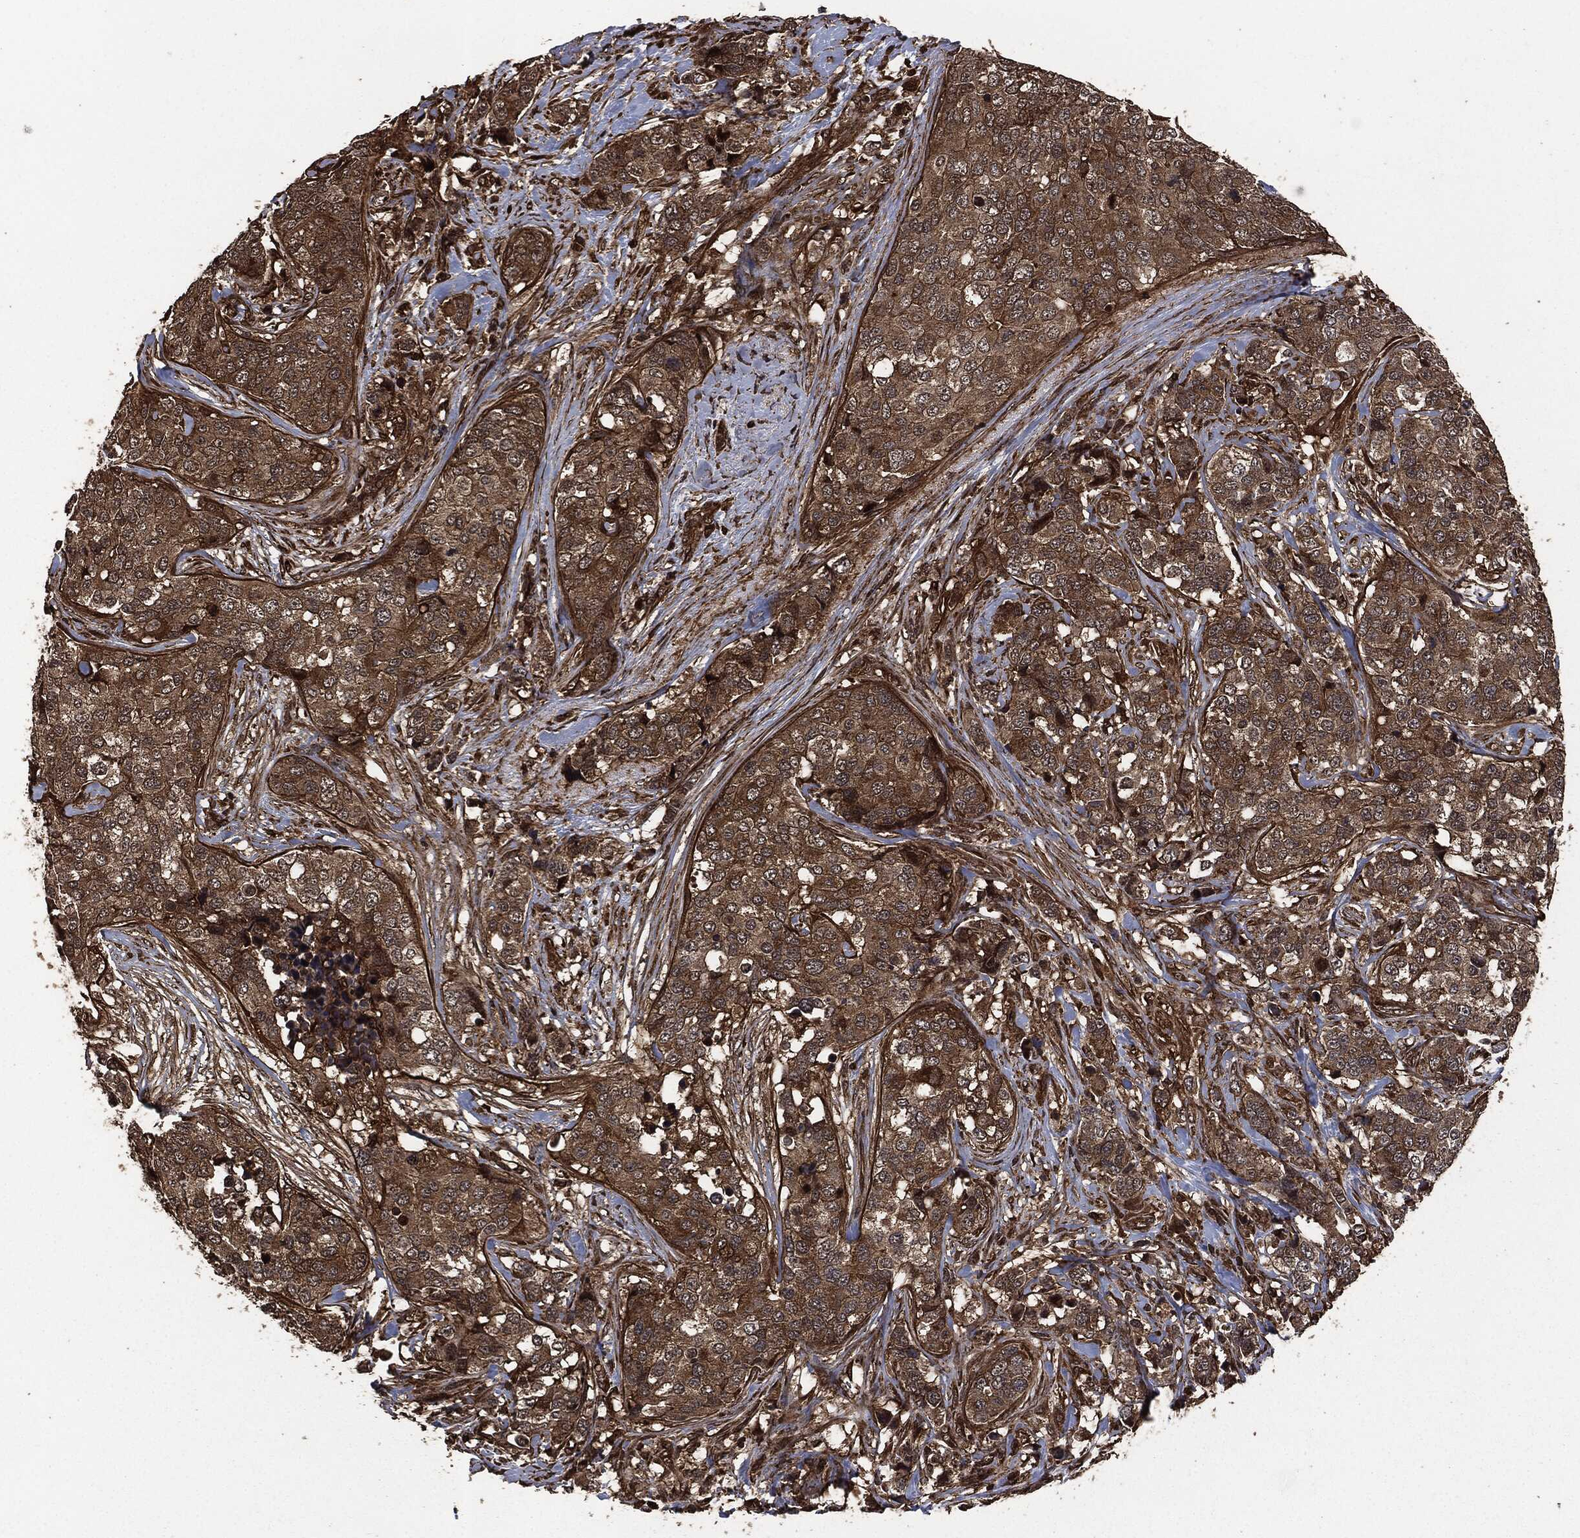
{"staining": {"intensity": "strong", "quantity": ">75%", "location": "cytoplasmic/membranous"}, "tissue": "breast cancer", "cell_type": "Tumor cells", "image_type": "cancer", "snomed": [{"axis": "morphology", "description": "Lobular carcinoma"}, {"axis": "topography", "description": "Breast"}], "caption": "Immunohistochemistry (IHC) of human lobular carcinoma (breast) demonstrates high levels of strong cytoplasmic/membranous staining in approximately >75% of tumor cells.", "gene": "HRAS", "patient": {"sex": "female", "age": 59}}